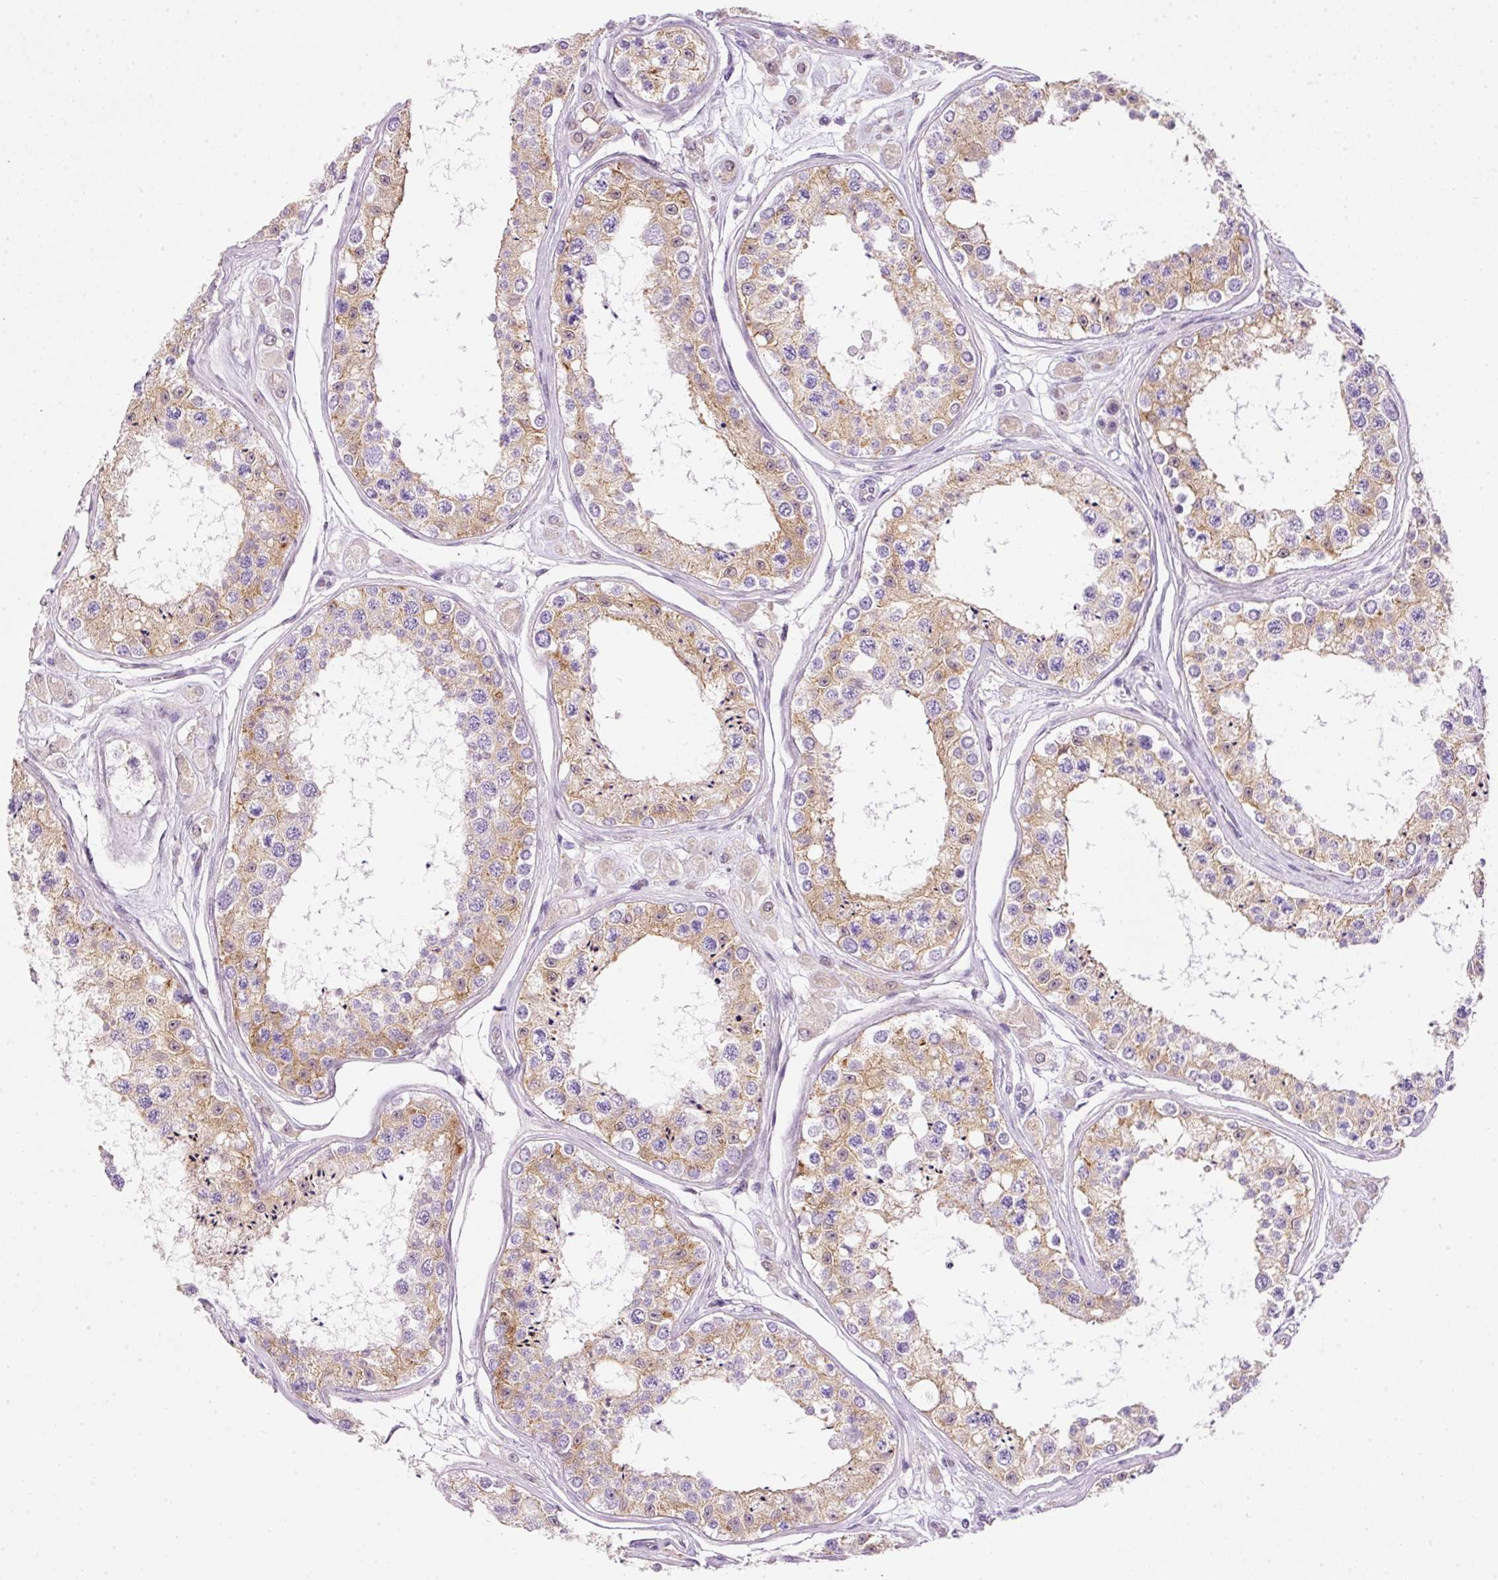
{"staining": {"intensity": "moderate", "quantity": ">75%", "location": "cytoplasmic/membranous"}, "tissue": "testis", "cell_type": "Cells in seminiferous ducts", "image_type": "normal", "snomed": [{"axis": "morphology", "description": "Normal tissue, NOS"}, {"axis": "topography", "description": "Testis"}], "caption": "DAB immunohistochemical staining of benign human testis displays moderate cytoplasmic/membranous protein staining in approximately >75% of cells in seminiferous ducts.", "gene": "SRC", "patient": {"sex": "male", "age": 25}}